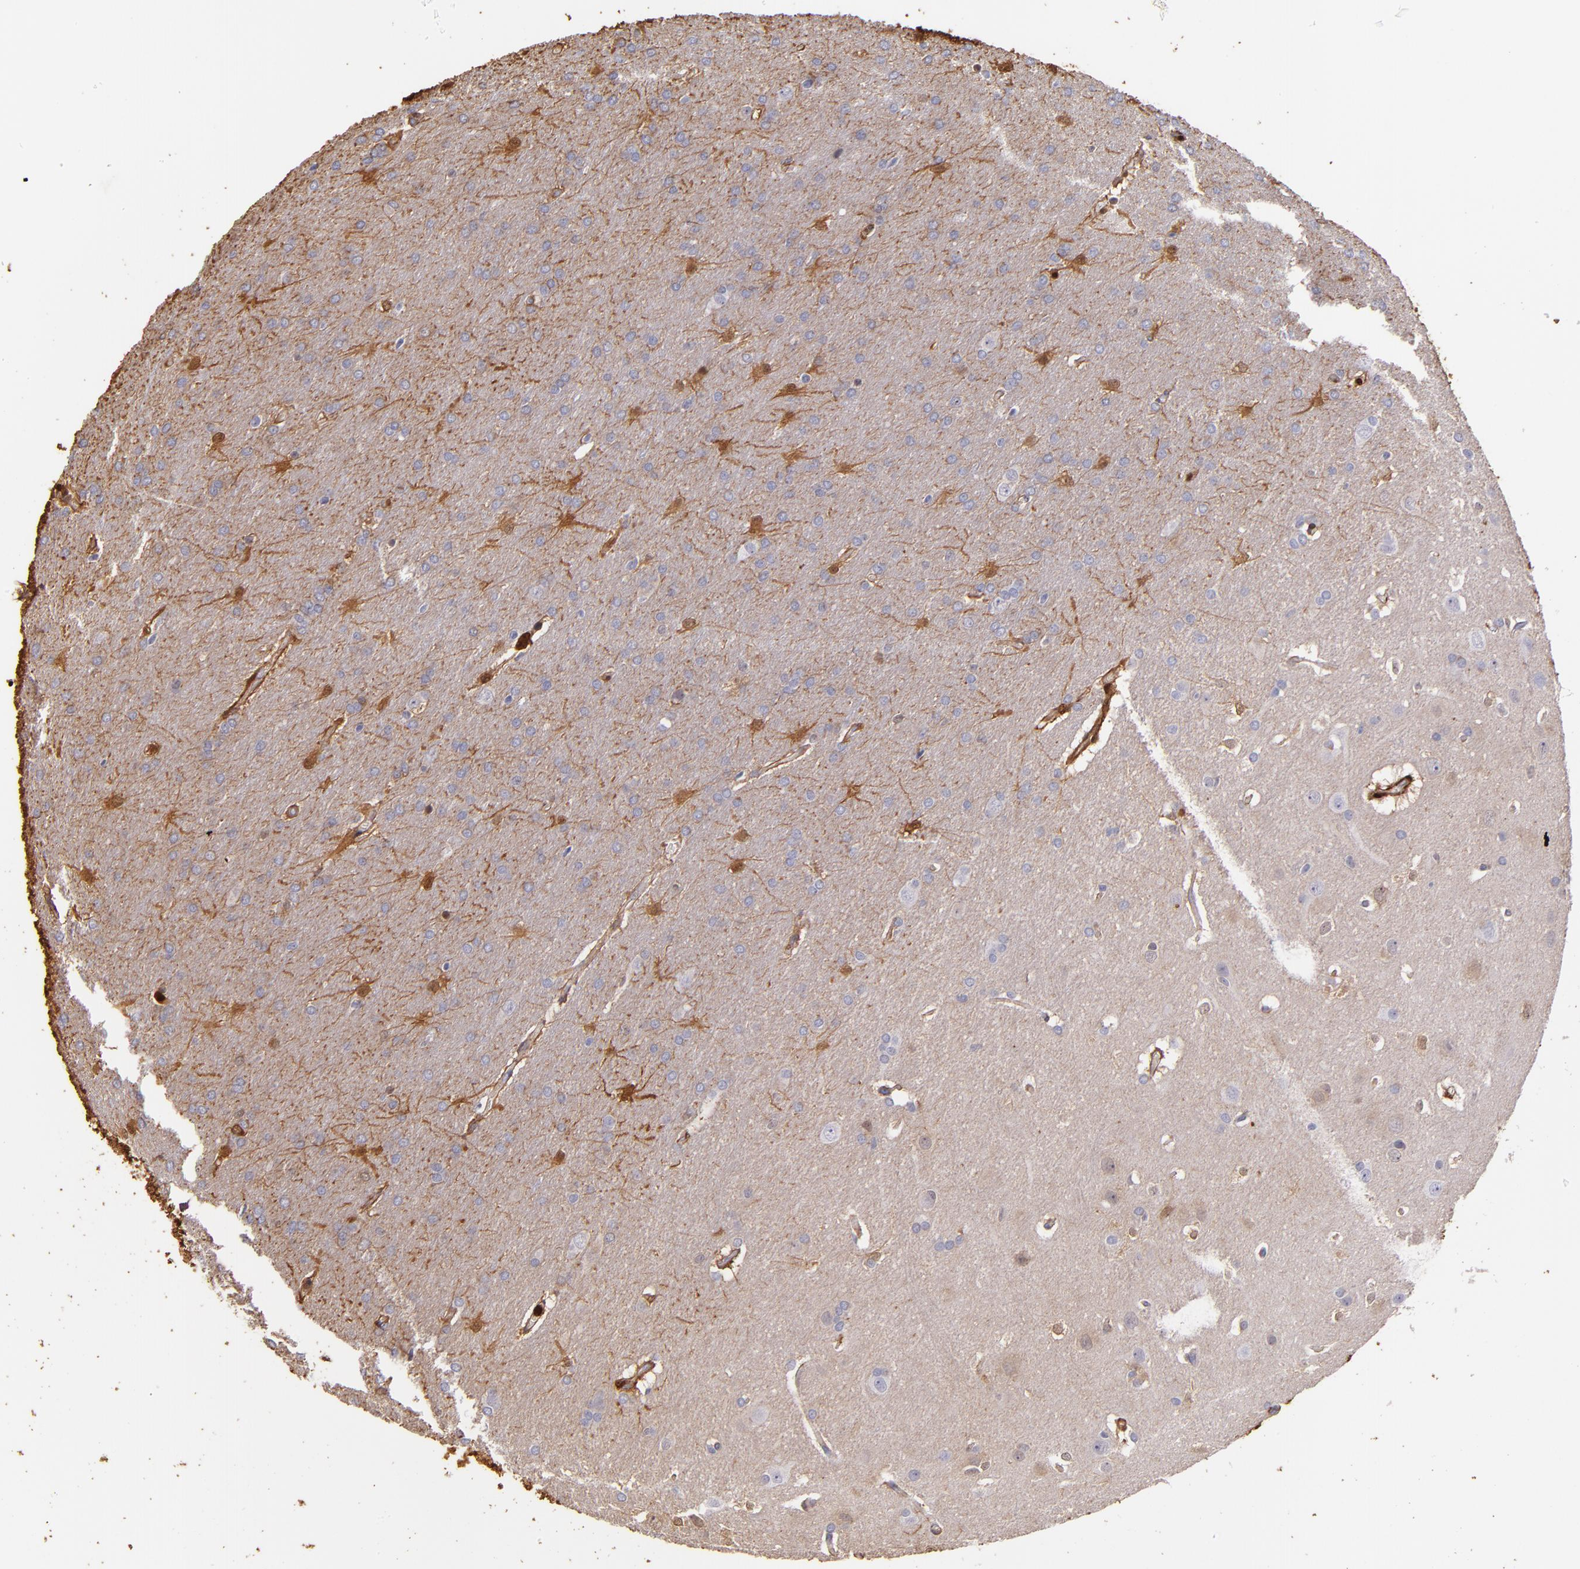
{"staining": {"intensity": "moderate", "quantity": "<25%", "location": "cytoplasmic/membranous,nuclear"}, "tissue": "glioma", "cell_type": "Tumor cells", "image_type": "cancer", "snomed": [{"axis": "morphology", "description": "Glioma, malignant, Low grade"}, {"axis": "topography", "description": "Brain"}], "caption": "Tumor cells show low levels of moderate cytoplasmic/membranous and nuclear expression in approximately <25% of cells in human glioma. (IHC, brightfield microscopy, high magnification).", "gene": "S100A6", "patient": {"sex": "female", "age": 32}}